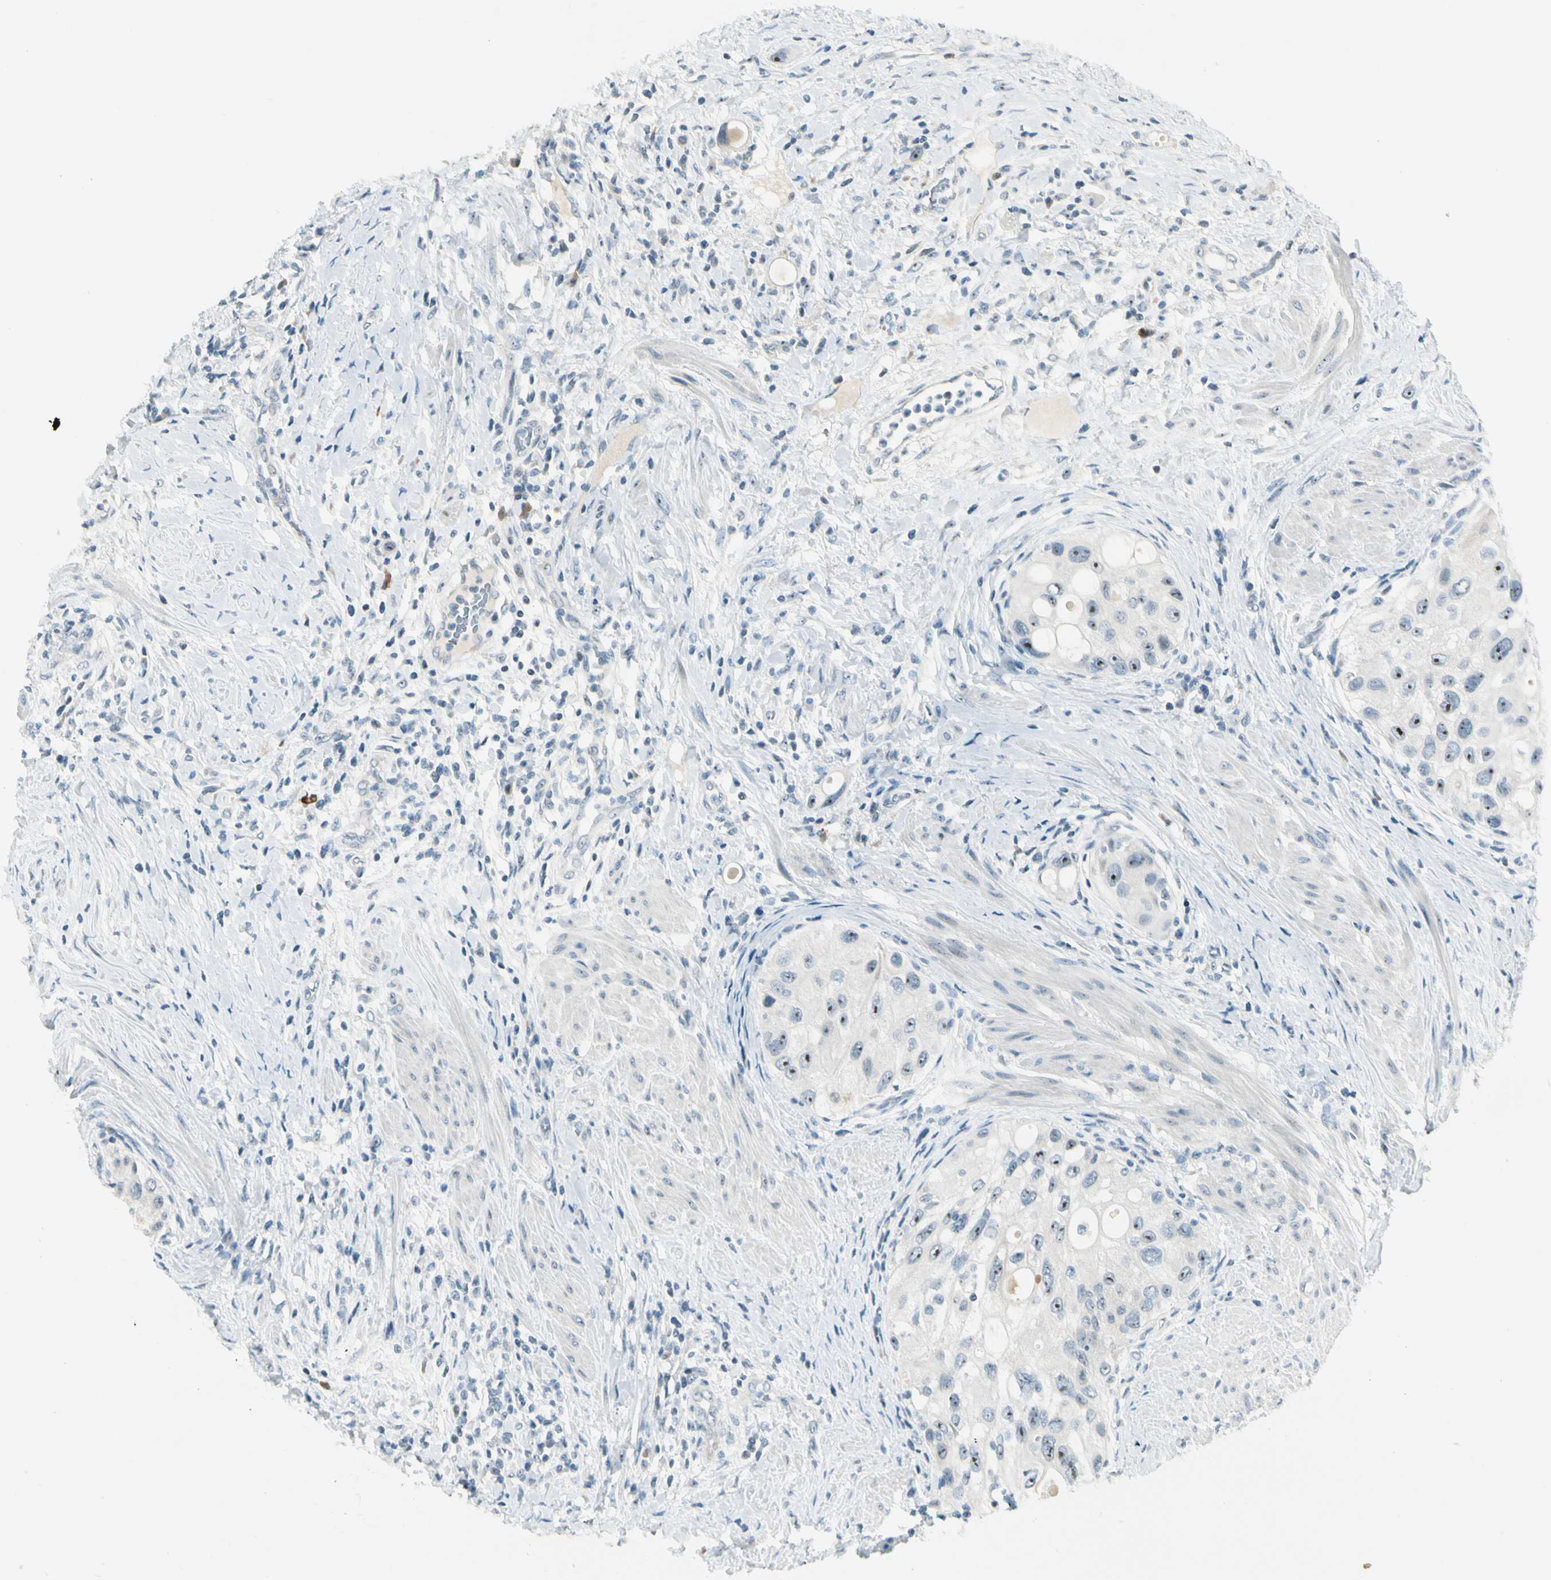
{"staining": {"intensity": "moderate", "quantity": "<25%", "location": "nuclear"}, "tissue": "urothelial cancer", "cell_type": "Tumor cells", "image_type": "cancer", "snomed": [{"axis": "morphology", "description": "Urothelial carcinoma, High grade"}, {"axis": "topography", "description": "Urinary bladder"}], "caption": "High-grade urothelial carcinoma was stained to show a protein in brown. There is low levels of moderate nuclear expression in approximately <25% of tumor cells.", "gene": "ZSCAN1", "patient": {"sex": "female", "age": 56}}